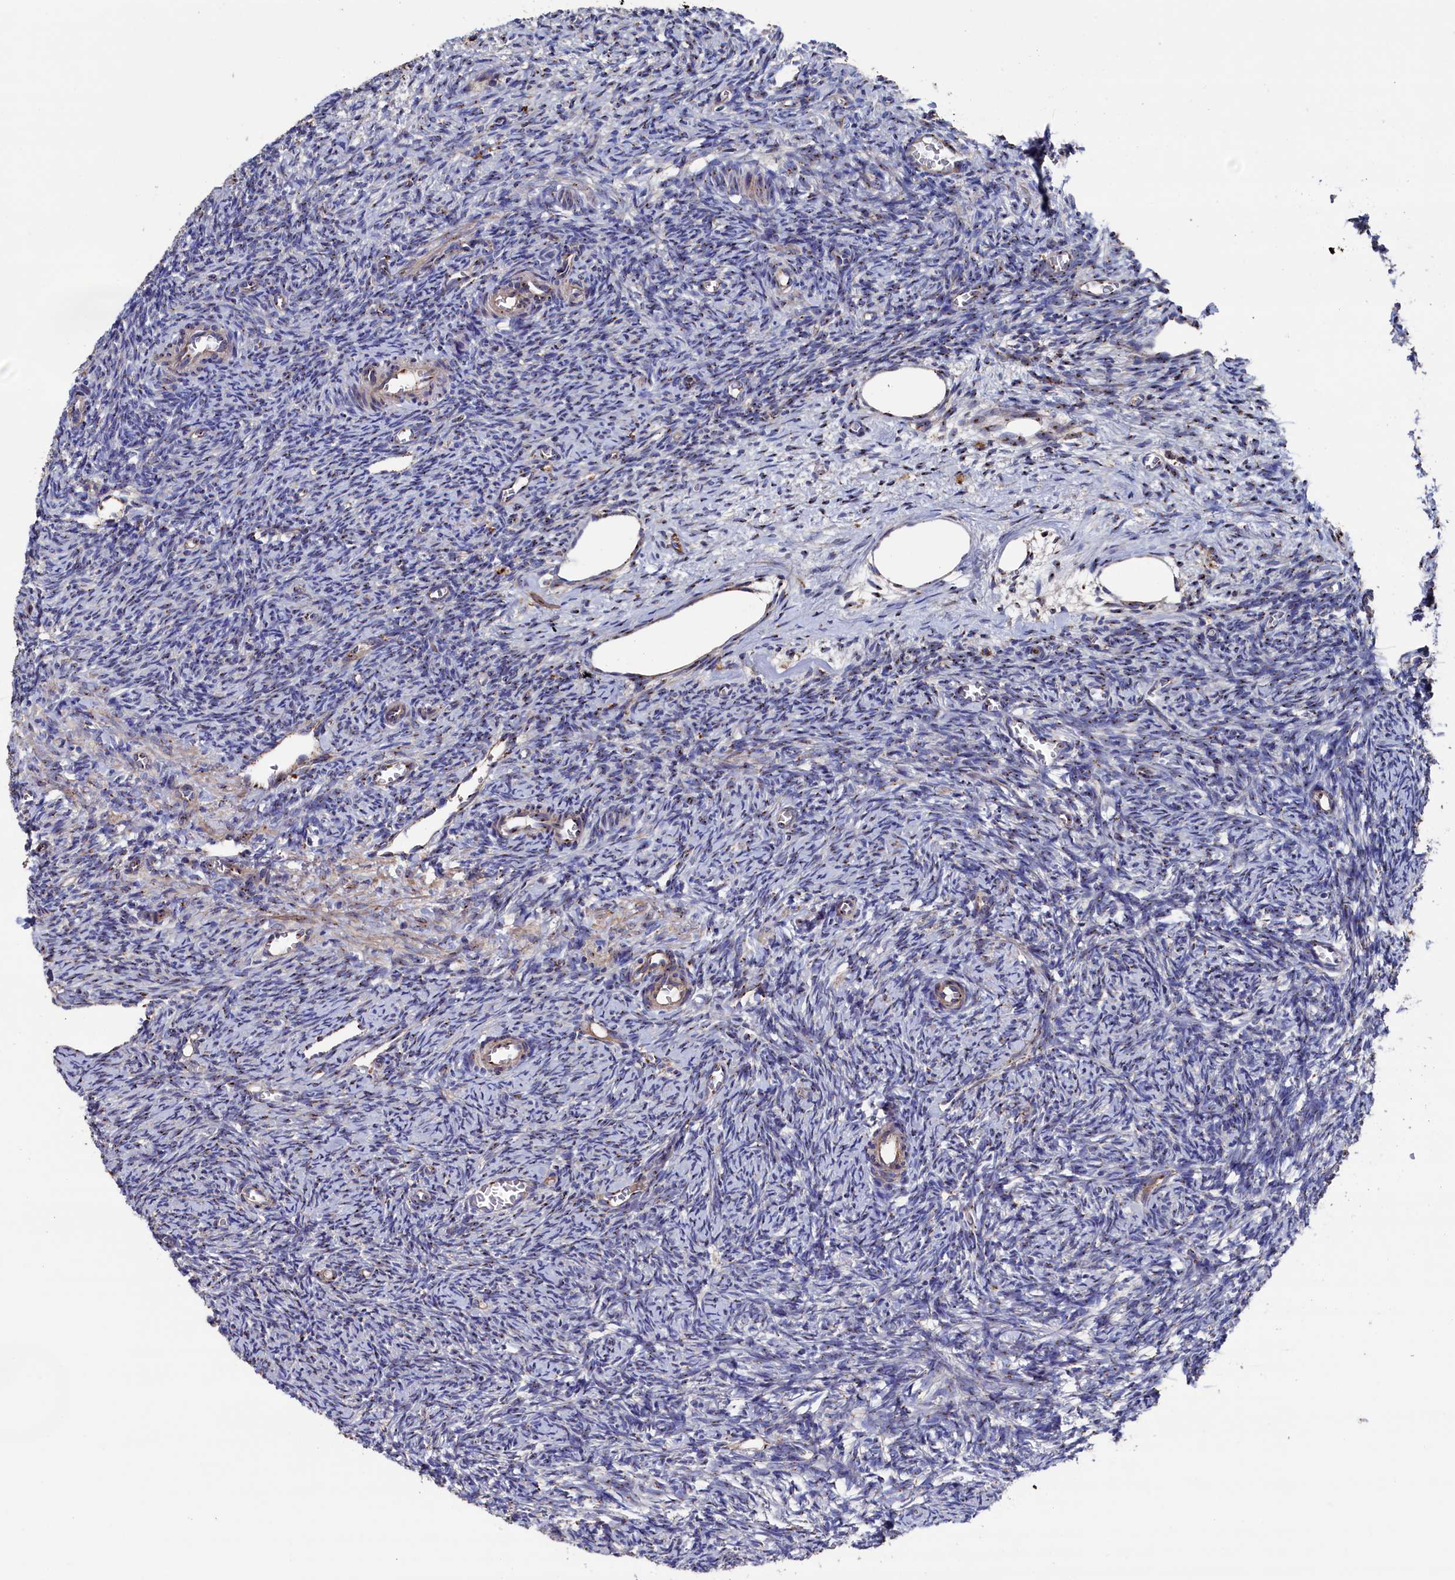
{"staining": {"intensity": "moderate", "quantity": ">75%", "location": "cytoplasmic/membranous"}, "tissue": "ovary", "cell_type": "Ovarian stroma cells", "image_type": "normal", "snomed": [{"axis": "morphology", "description": "Normal tissue, NOS"}, {"axis": "topography", "description": "Ovary"}], "caption": "Ovary stained with a brown dye demonstrates moderate cytoplasmic/membranous positive expression in approximately >75% of ovarian stroma cells.", "gene": "PRRC1", "patient": {"sex": "female", "age": 27}}